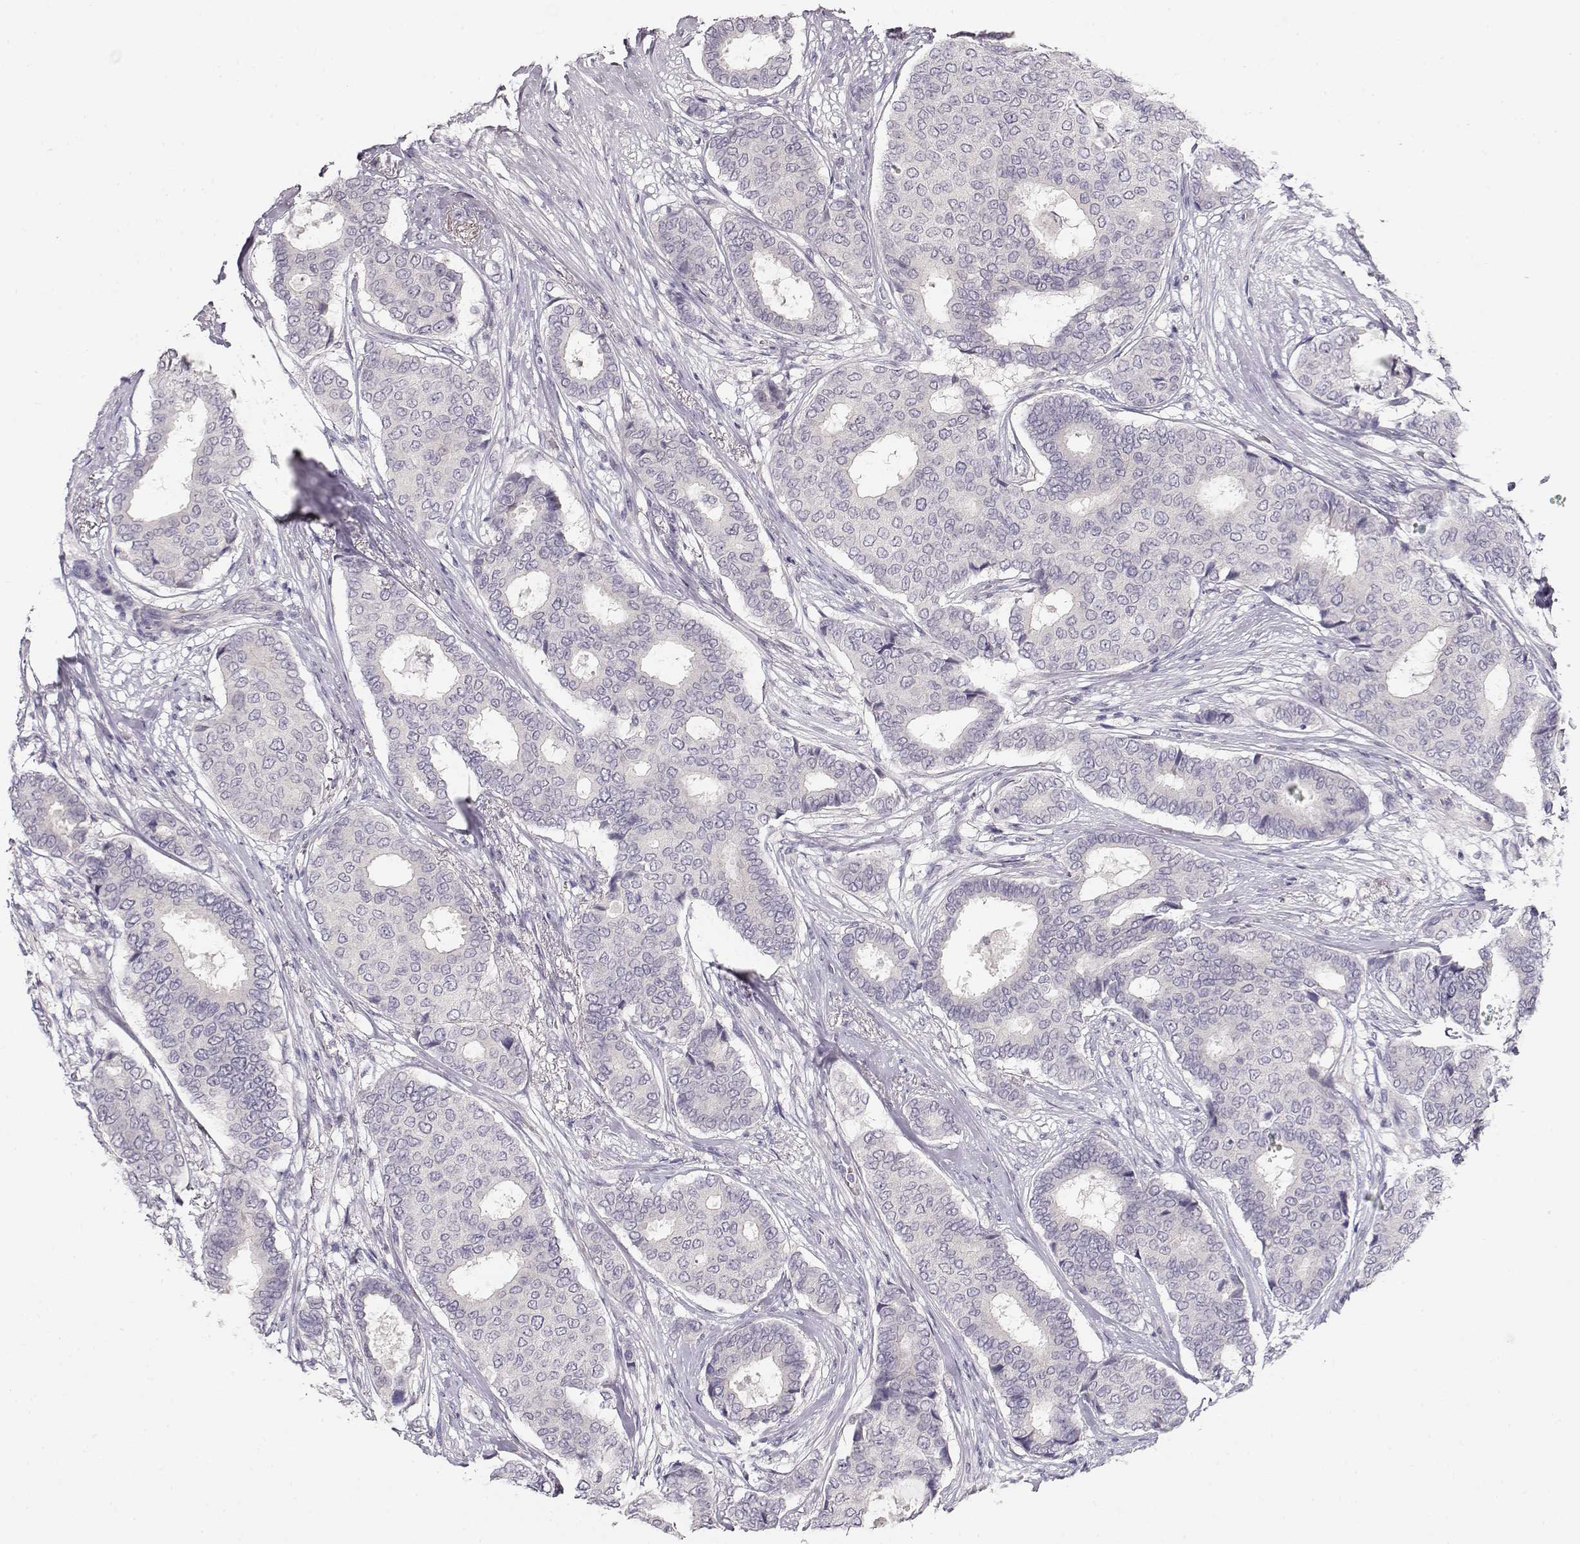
{"staining": {"intensity": "negative", "quantity": "none", "location": "none"}, "tissue": "breast cancer", "cell_type": "Tumor cells", "image_type": "cancer", "snomed": [{"axis": "morphology", "description": "Duct carcinoma"}, {"axis": "topography", "description": "Breast"}], "caption": "The histopathology image demonstrates no significant expression in tumor cells of breast invasive ductal carcinoma.", "gene": "TTC26", "patient": {"sex": "female", "age": 75}}